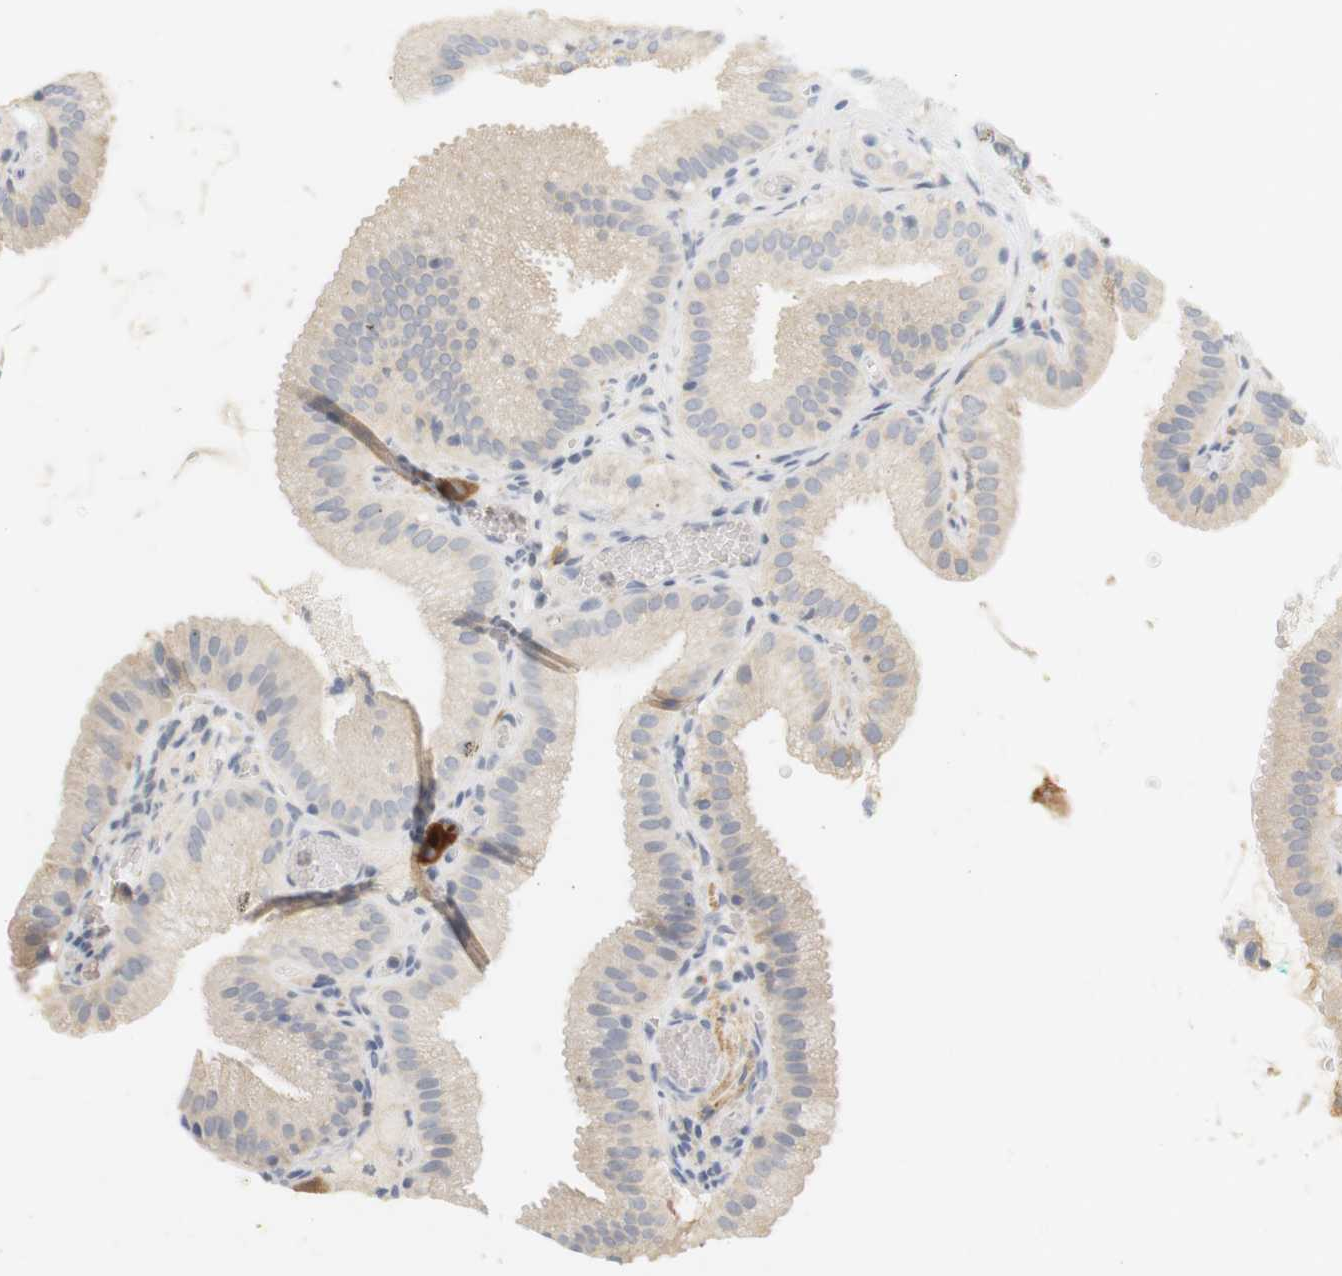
{"staining": {"intensity": "negative", "quantity": "none", "location": "none"}, "tissue": "gallbladder", "cell_type": "Glandular cells", "image_type": "normal", "snomed": [{"axis": "morphology", "description": "Normal tissue, NOS"}, {"axis": "topography", "description": "Gallbladder"}], "caption": "Glandular cells are negative for protein expression in unremarkable human gallbladder. (Stains: DAB immunohistochemistry with hematoxylin counter stain, Microscopy: brightfield microscopy at high magnification).", "gene": "RTN3", "patient": {"sex": "male", "age": 54}}